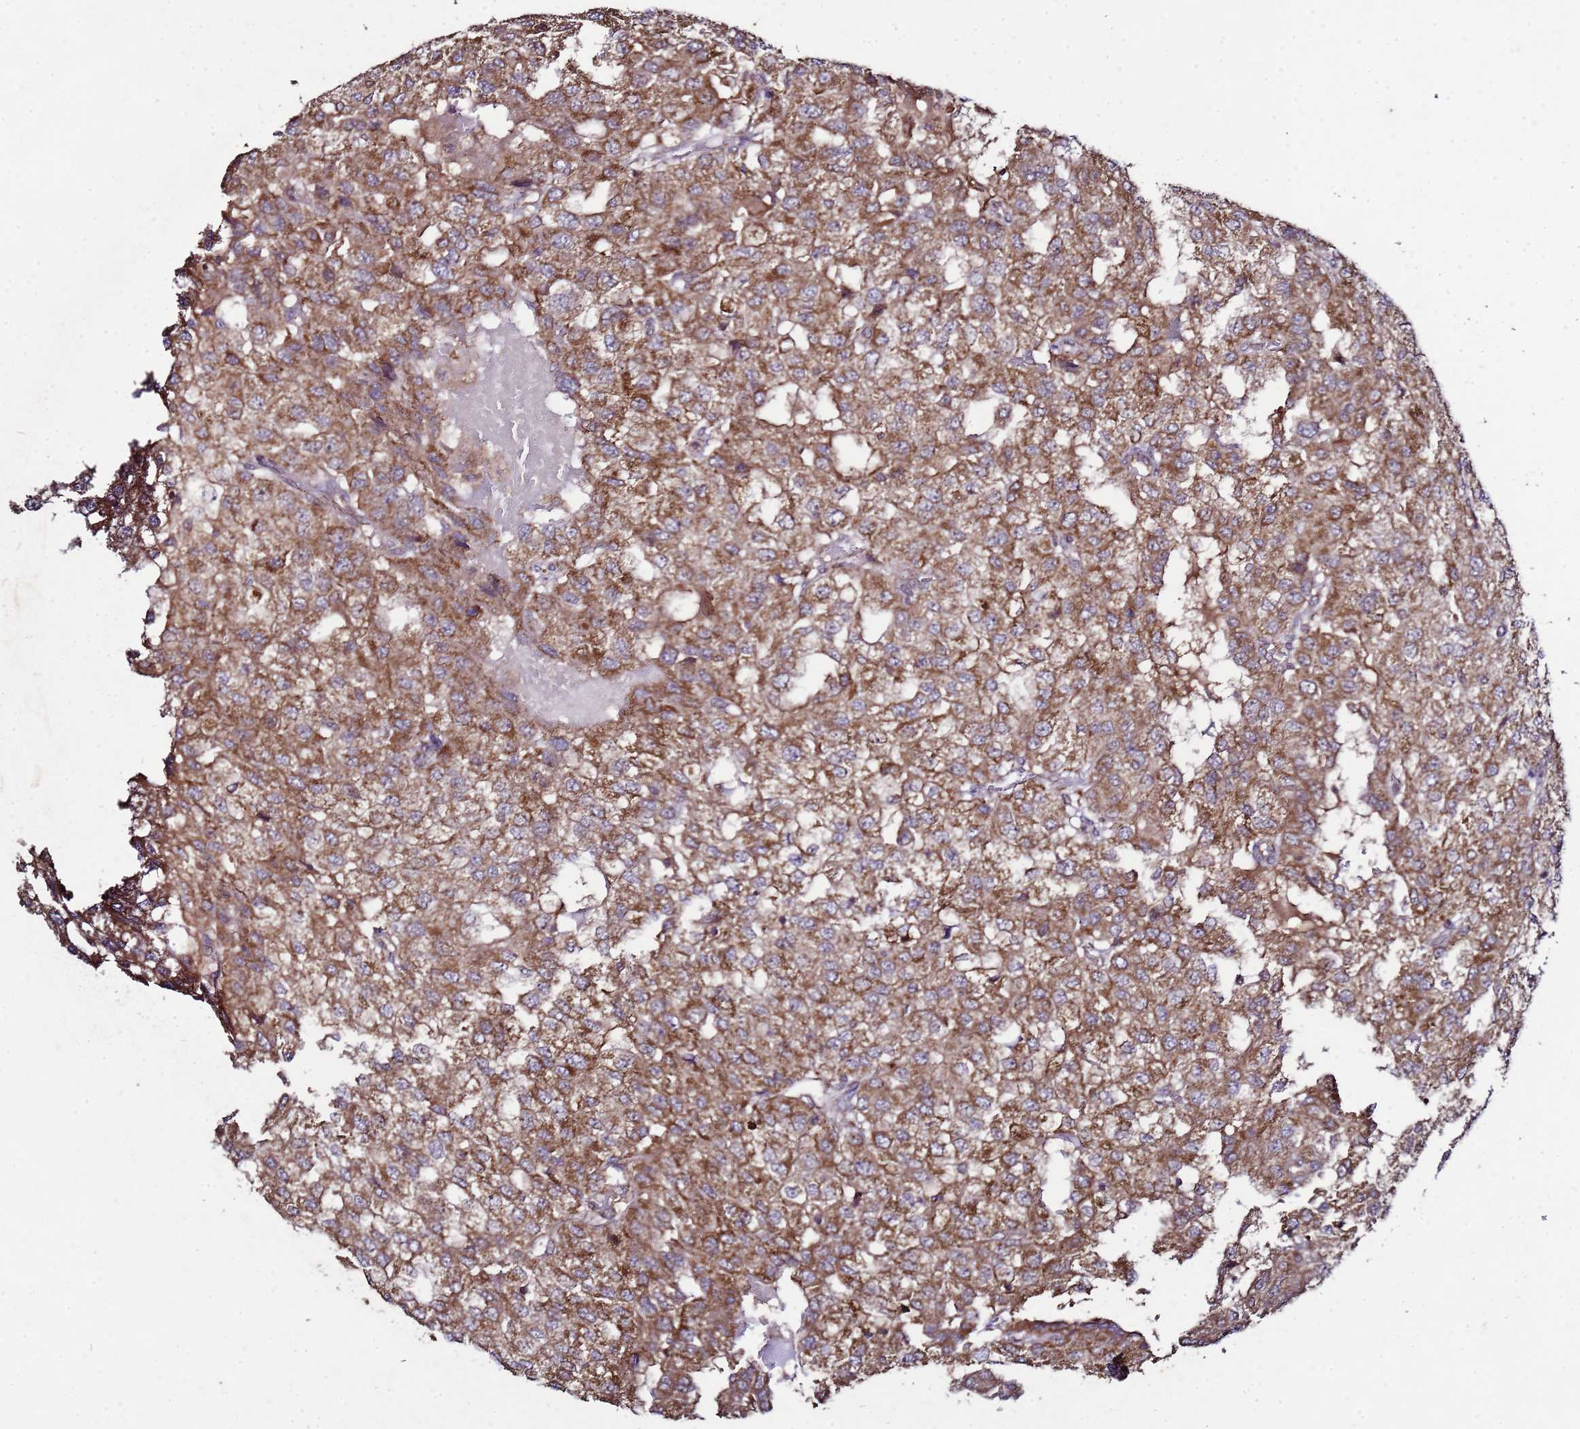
{"staining": {"intensity": "moderate", "quantity": ">75%", "location": "cytoplasmic/membranous"}, "tissue": "renal cancer", "cell_type": "Tumor cells", "image_type": "cancer", "snomed": [{"axis": "morphology", "description": "Adenocarcinoma, NOS"}, {"axis": "topography", "description": "Kidney"}], "caption": "Brown immunohistochemical staining in human renal cancer (adenocarcinoma) displays moderate cytoplasmic/membranous staining in about >75% of tumor cells. The protein of interest is stained brown, and the nuclei are stained in blue (DAB (3,3'-diaminobenzidine) IHC with brightfield microscopy, high magnification).", "gene": "HSPBAP1", "patient": {"sex": "female", "age": 54}}